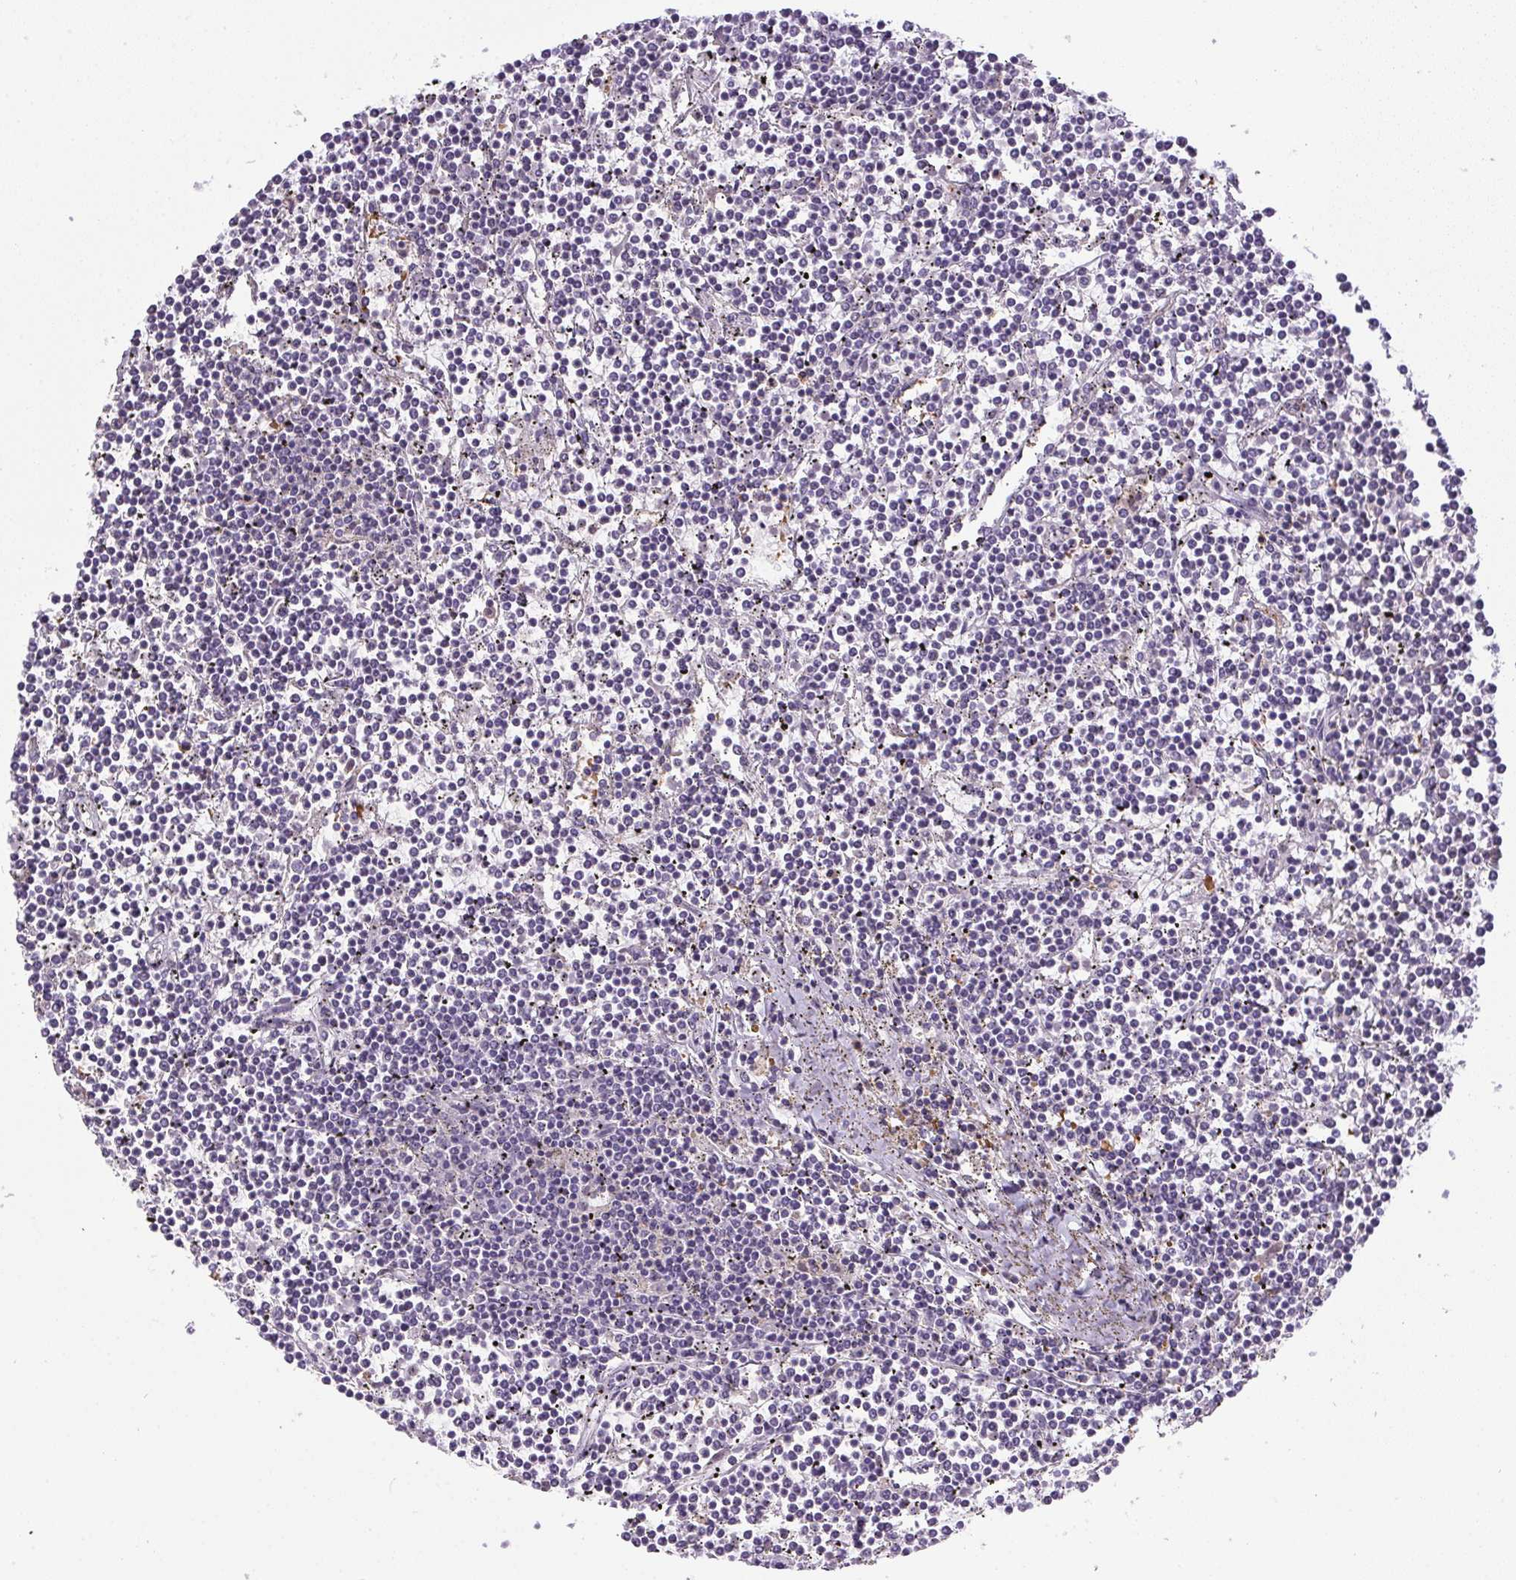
{"staining": {"intensity": "negative", "quantity": "none", "location": "none"}, "tissue": "lymphoma", "cell_type": "Tumor cells", "image_type": "cancer", "snomed": [{"axis": "morphology", "description": "Malignant lymphoma, non-Hodgkin's type, Low grade"}, {"axis": "topography", "description": "Spleen"}], "caption": "Tumor cells show no significant protein positivity in lymphoma.", "gene": "DNAJC5G", "patient": {"sex": "female", "age": 19}}